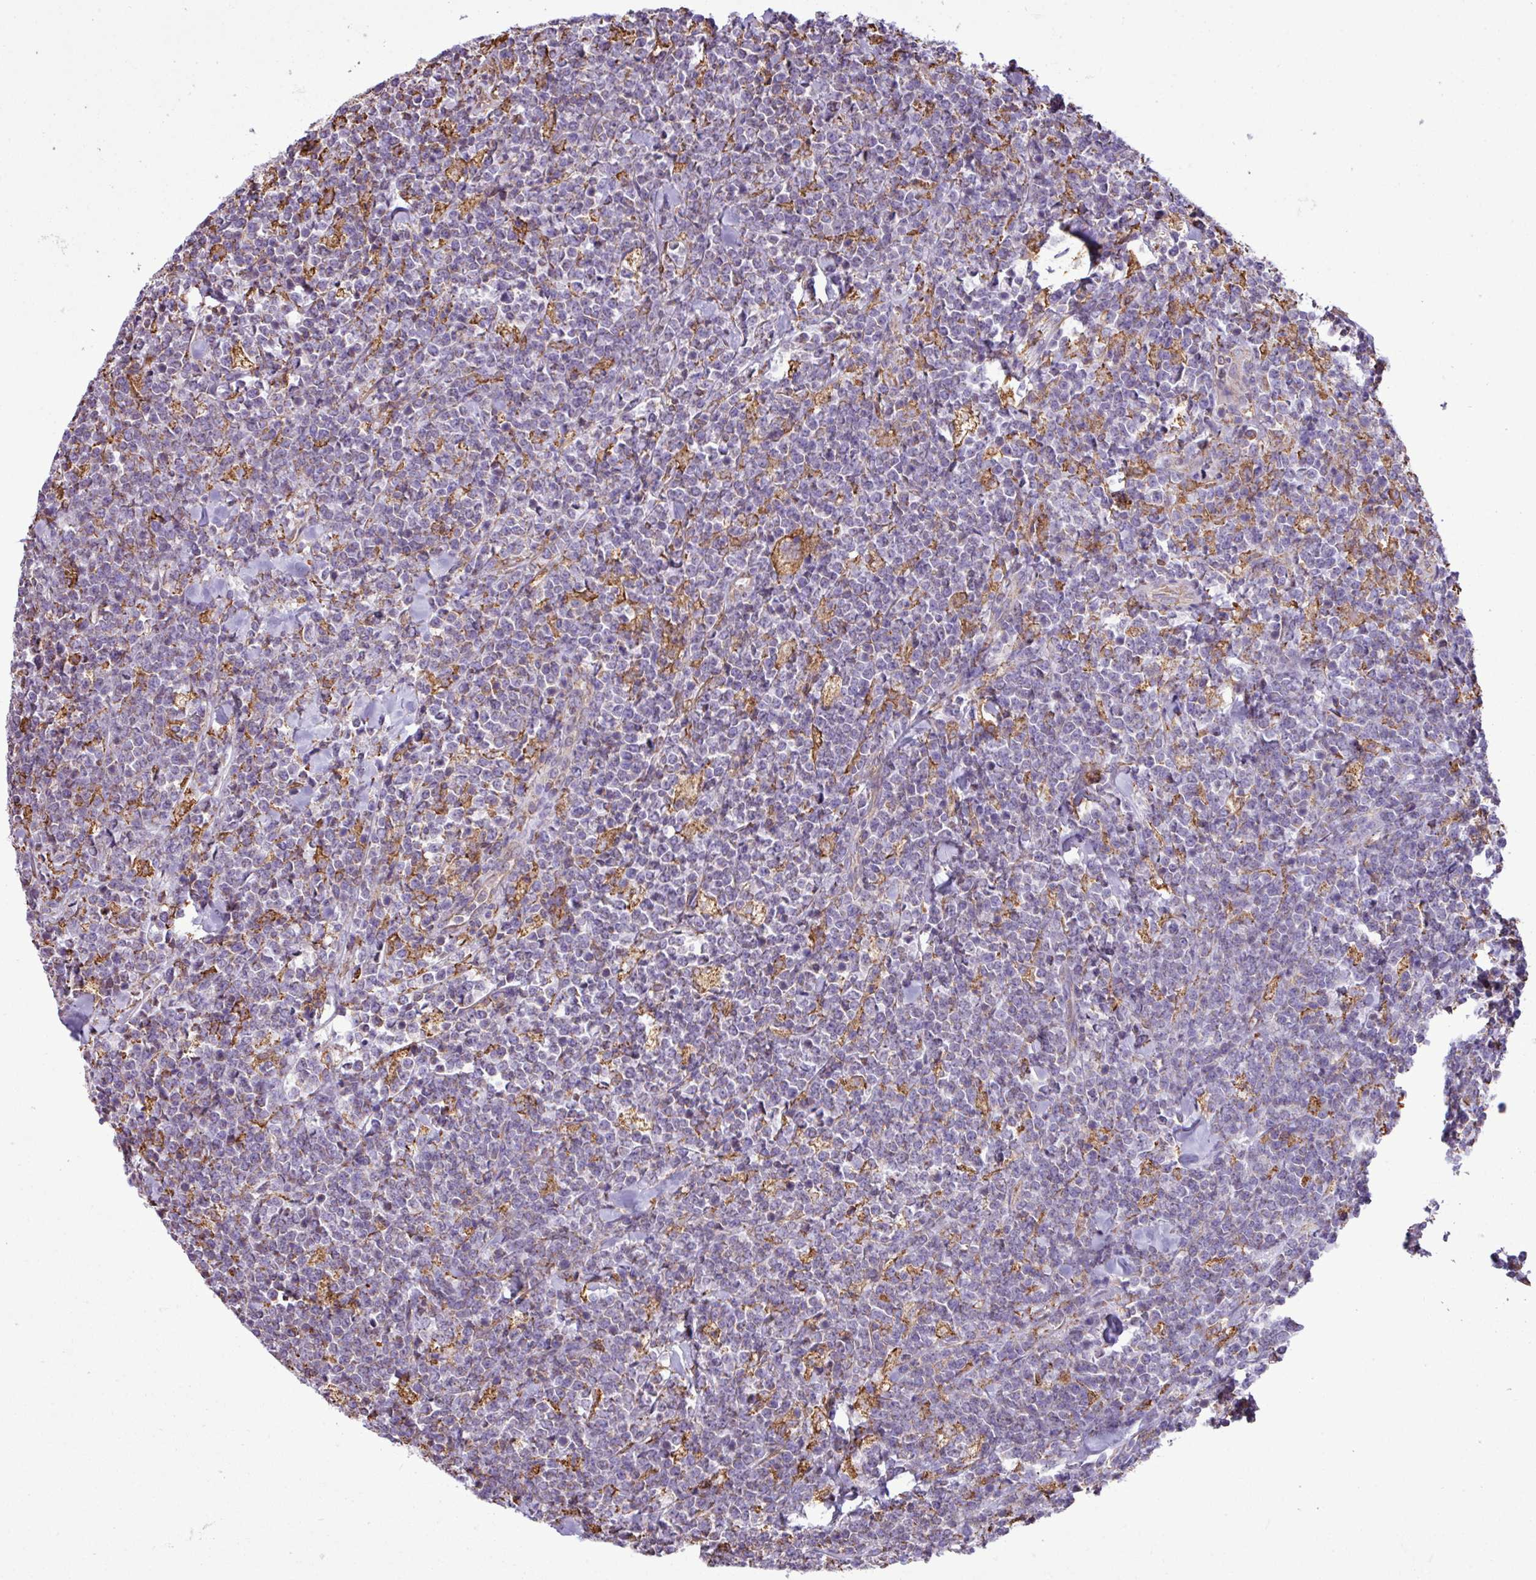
{"staining": {"intensity": "negative", "quantity": "none", "location": "none"}, "tissue": "lymphoma", "cell_type": "Tumor cells", "image_type": "cancer", "snomed": [{"axis": "morphology", "description": "Malignant lymphoma, non-Hodgkin's type, High grade"}, {"axis": "topography", "description": "Small intestine"}, {"axis": "topography", "description": "Colon"}], "caption": "Immunohistochemistry (IHC) photomicrograph of neoplastic tissue: high-grade malignant lymphoma, non-Hodgkin's type stained with DAB (3,3'-diaminobenzidine) shows no significant protein expression in tumor cells.", "gene": "ZSCAN5A", "patient": {"sex": "male", "age": 8}}